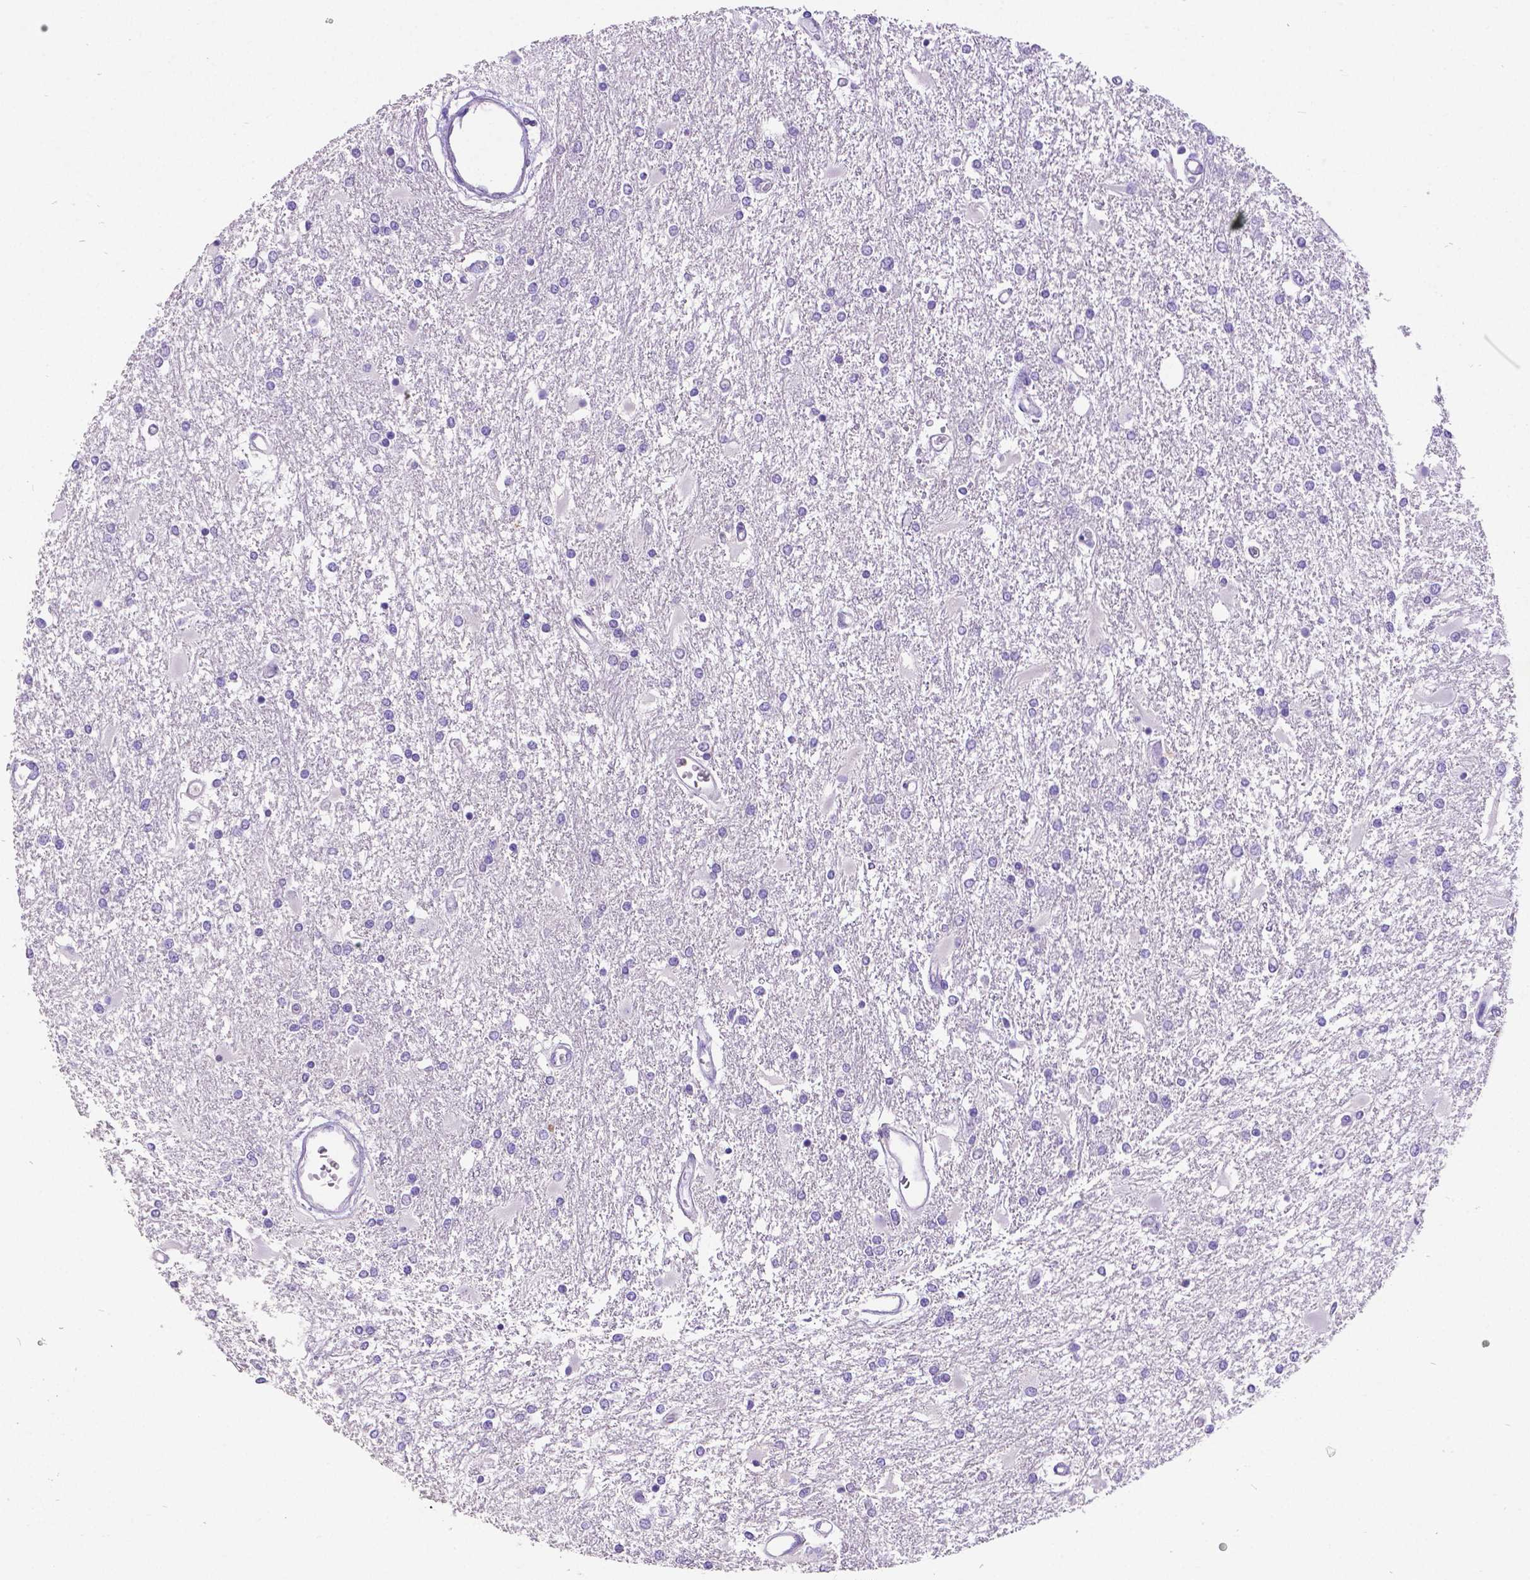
{"staining": {"intensity": "negative", "quantity": "none", "location": "none"}, "tissue": "glioma", "cell_type": "Tumor cells", "image_type": "cancer", "snomed": [{"axis": "morphology", "description": "Glioma, malignant, High grade"}, {"axis": "topography", "description": "Cerebral cortex"}], "caption": "Photomicrograph shows no protein expression in tumor cells of malignant glioma (high-grade) tissue.", "gene": "SATB2", "patient": {"sex": "male", "age": 79}}